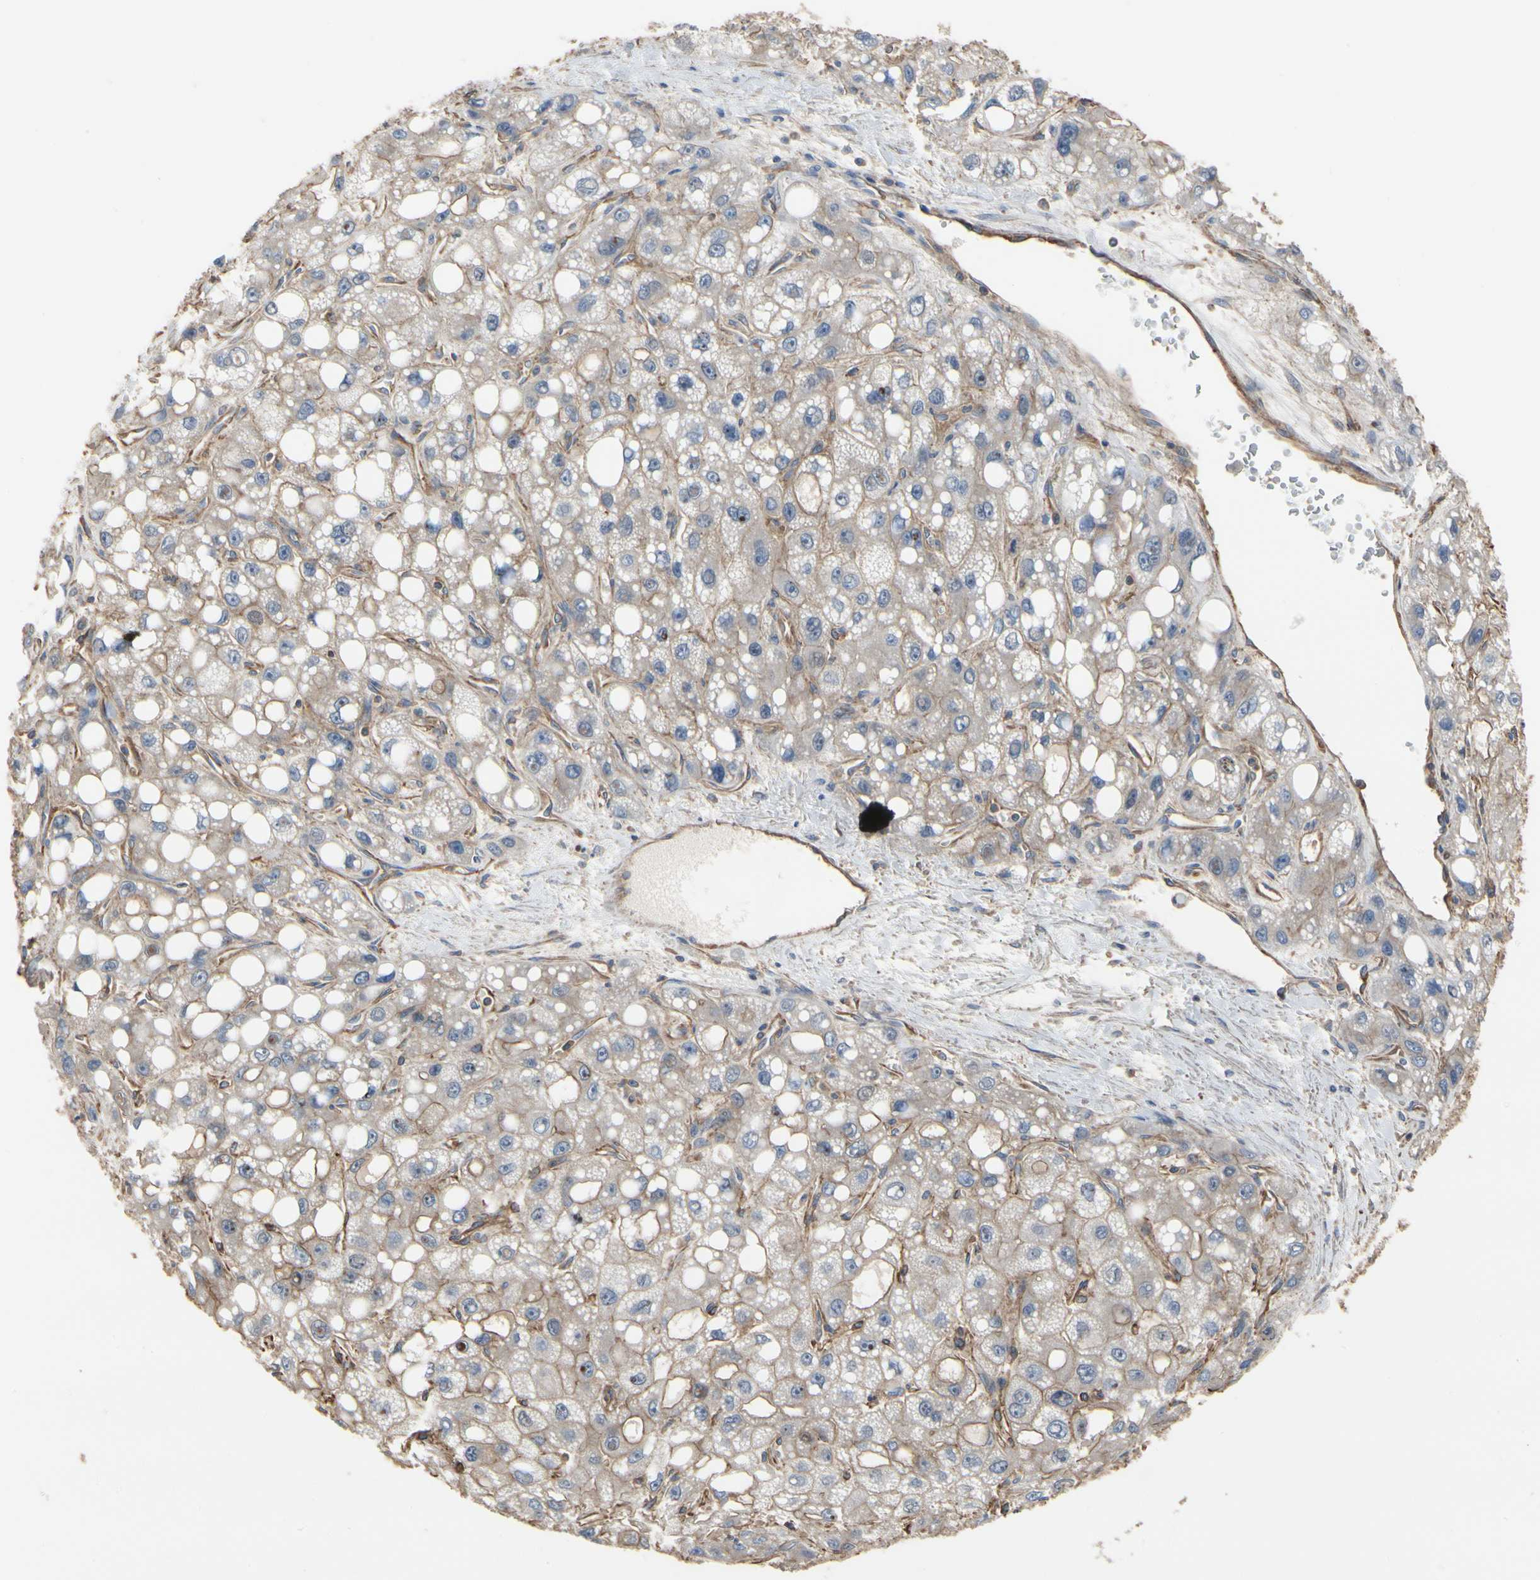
{"staining": {"intensity": "weak", "quantity": "25%-75%", "location": "cytoplasmic/membranous"}, "tissue": "liver cancer", "cell_type": "Tumor cells", "image_type": "cancer", "snomed": [{"axis": "morphology", "description": "Carcinoma, Hepatocellular, NOS"}, {"axis": "topography", "description": "Liver"}], "caption": "The histopathology image exhibits staining of liver hepatocellular carcinoma, revealing weak cytoplasmic/membranous protein expression (brown color) within tumor cells.", "gene": "PDZK1", "patient": {"sex": "male", "age": 55}}